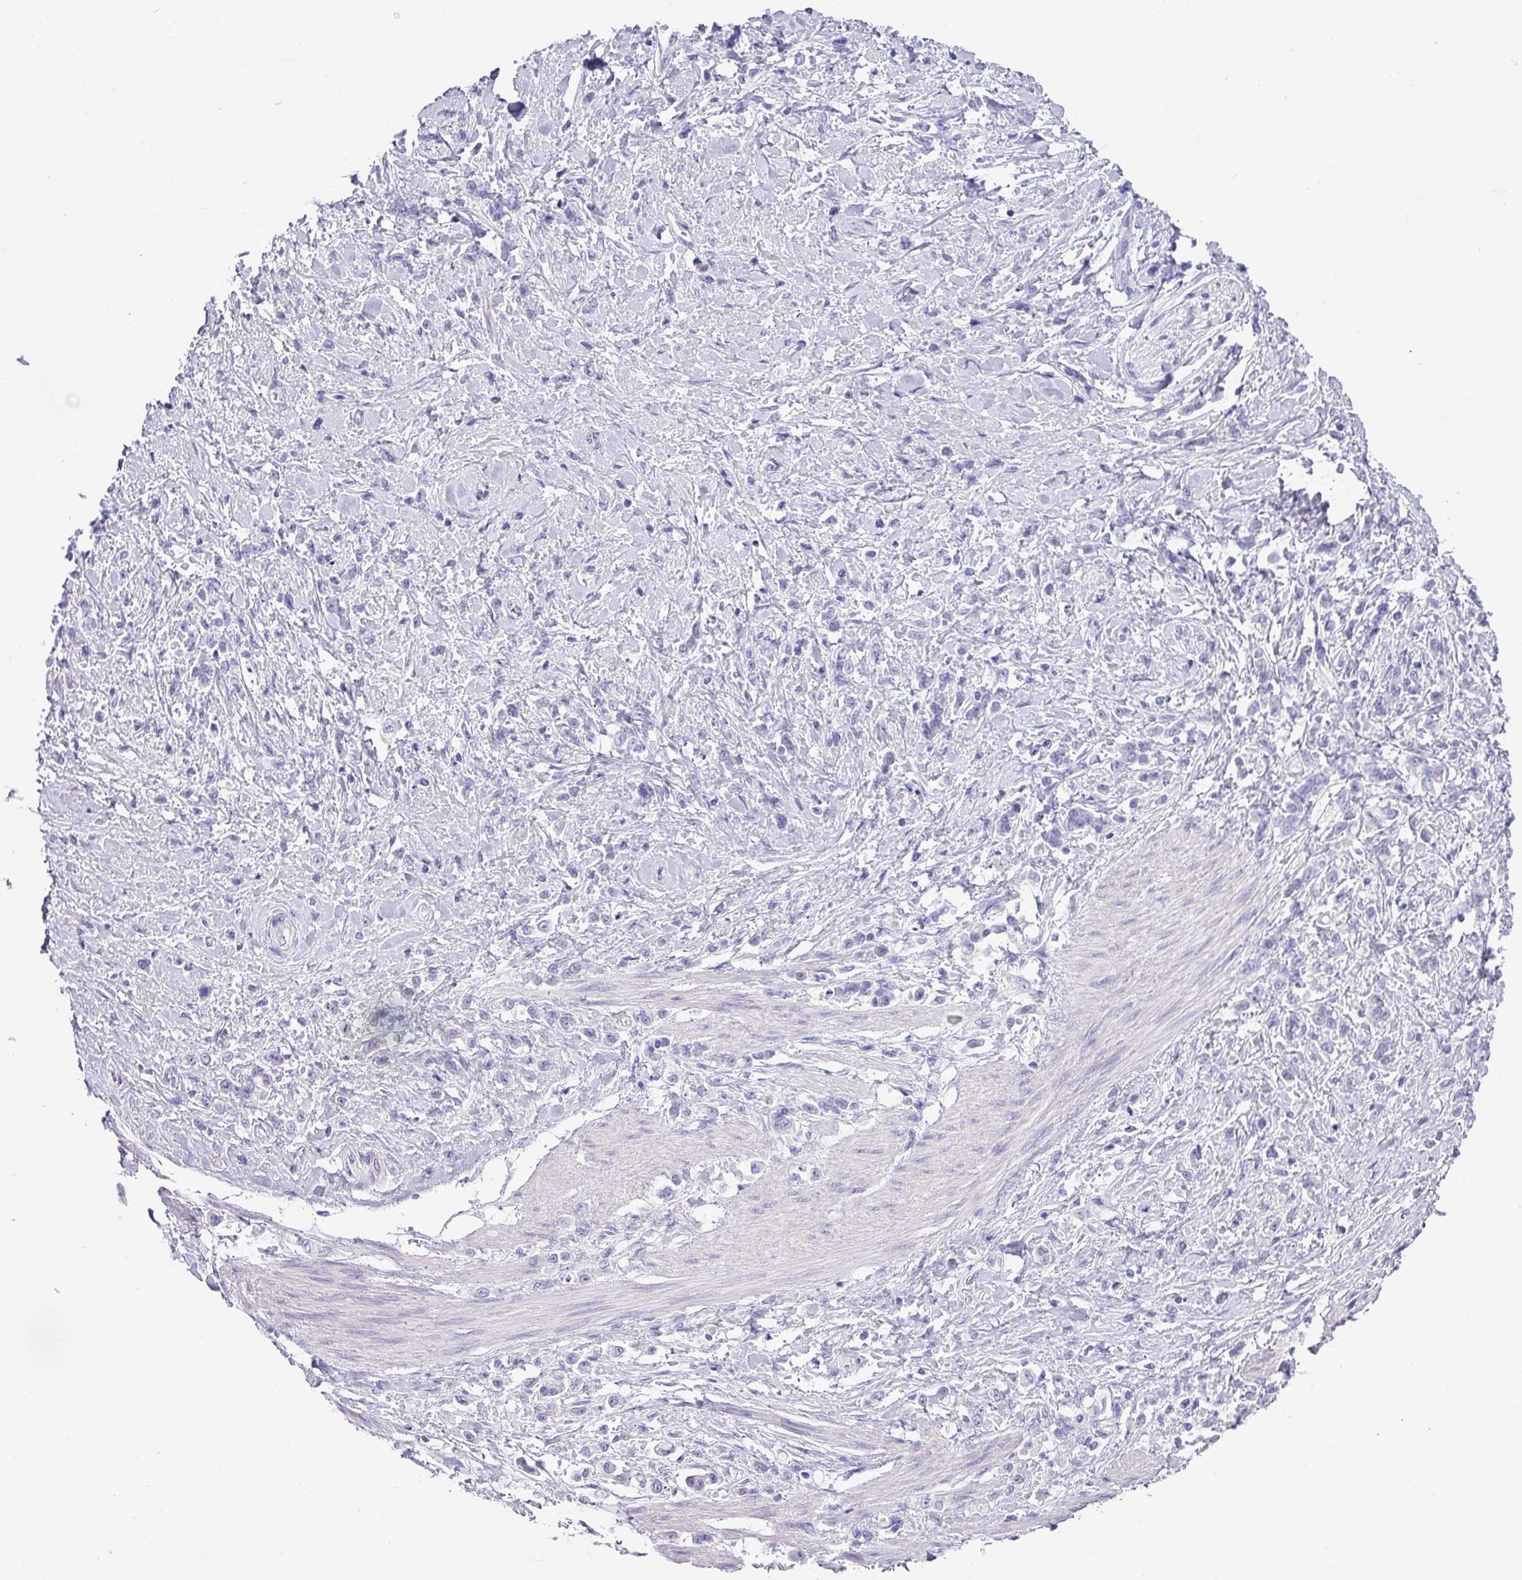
{"staining": {"intensity": "negative", "quantity": "none", "location": "none"}, "tissue": "stomach cancer", "cell_type": "Tumor cells", "image_type": "cancer", "snomed": [{"axis": "morphology", "description": "Adenocarcinoma, NOS"}, {"axis": "topography", "description": "Stomach"}], "caption": "DAB immunohistochemical staining of human stomach cancer (adenocarcinoma) displays no significant expression in tumor cells.", "gene": "PALS2", "patient": {"sex": "female", "age": 60}}